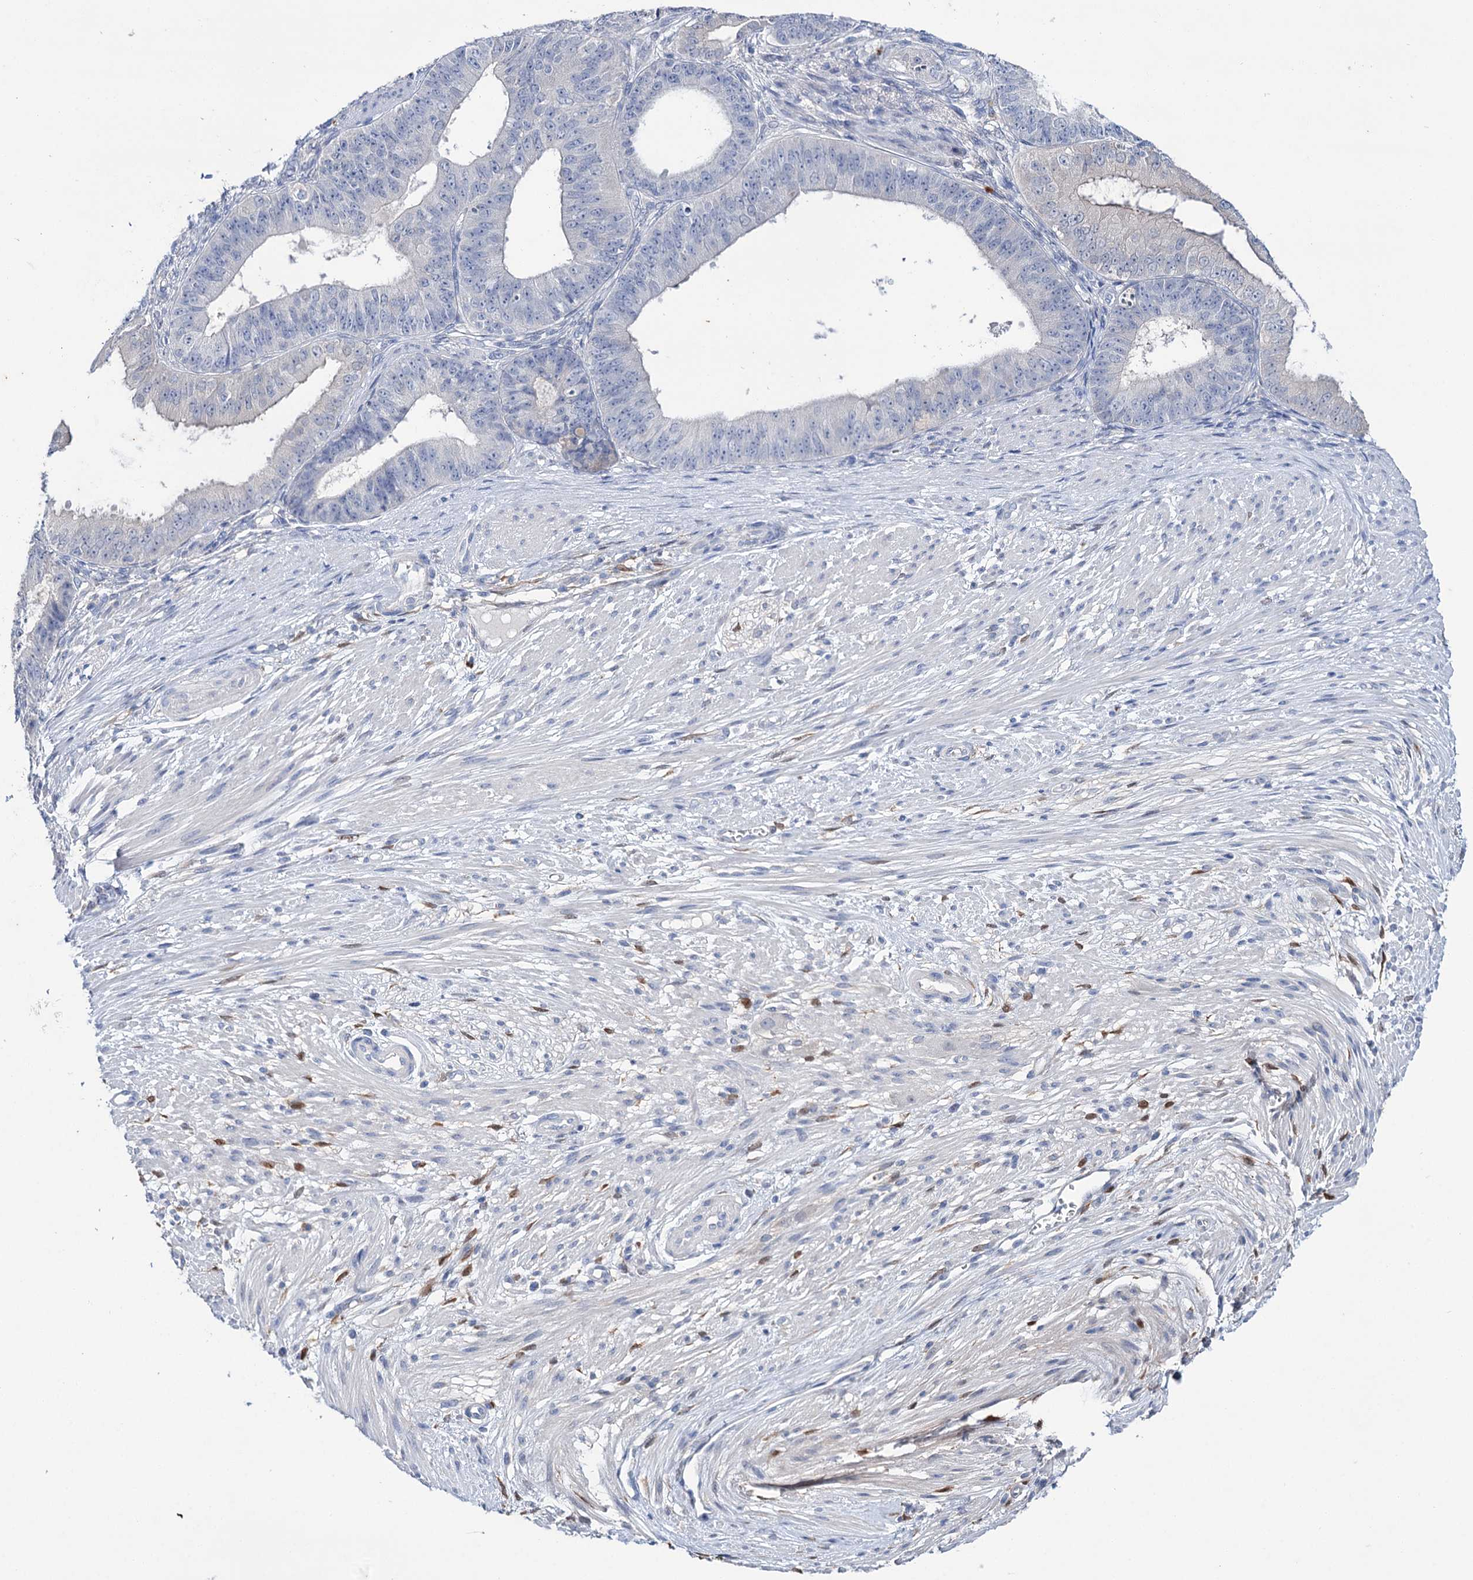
{"staining": {"intensity": "negative", "quantity": "none", "location": "none"}, "tissue": "ovarian cancer", "cell_type": "Tumor cells", "image_type": "cancer", "snomed": [{"axis": "morphology", "description": "Carcinoma, endometroid"}, {"axis": "topography", "description": "Appendix"}, {"axis": "topography", "description": "Ovary"}], "caption": "IHC micrograph of ovarian endometroid carcinoma stained for a protein (brown), which demonstrates no staining in tumor cells.", "gene": "LYZL4", "patient": {"sex": "female", "age": 42}}